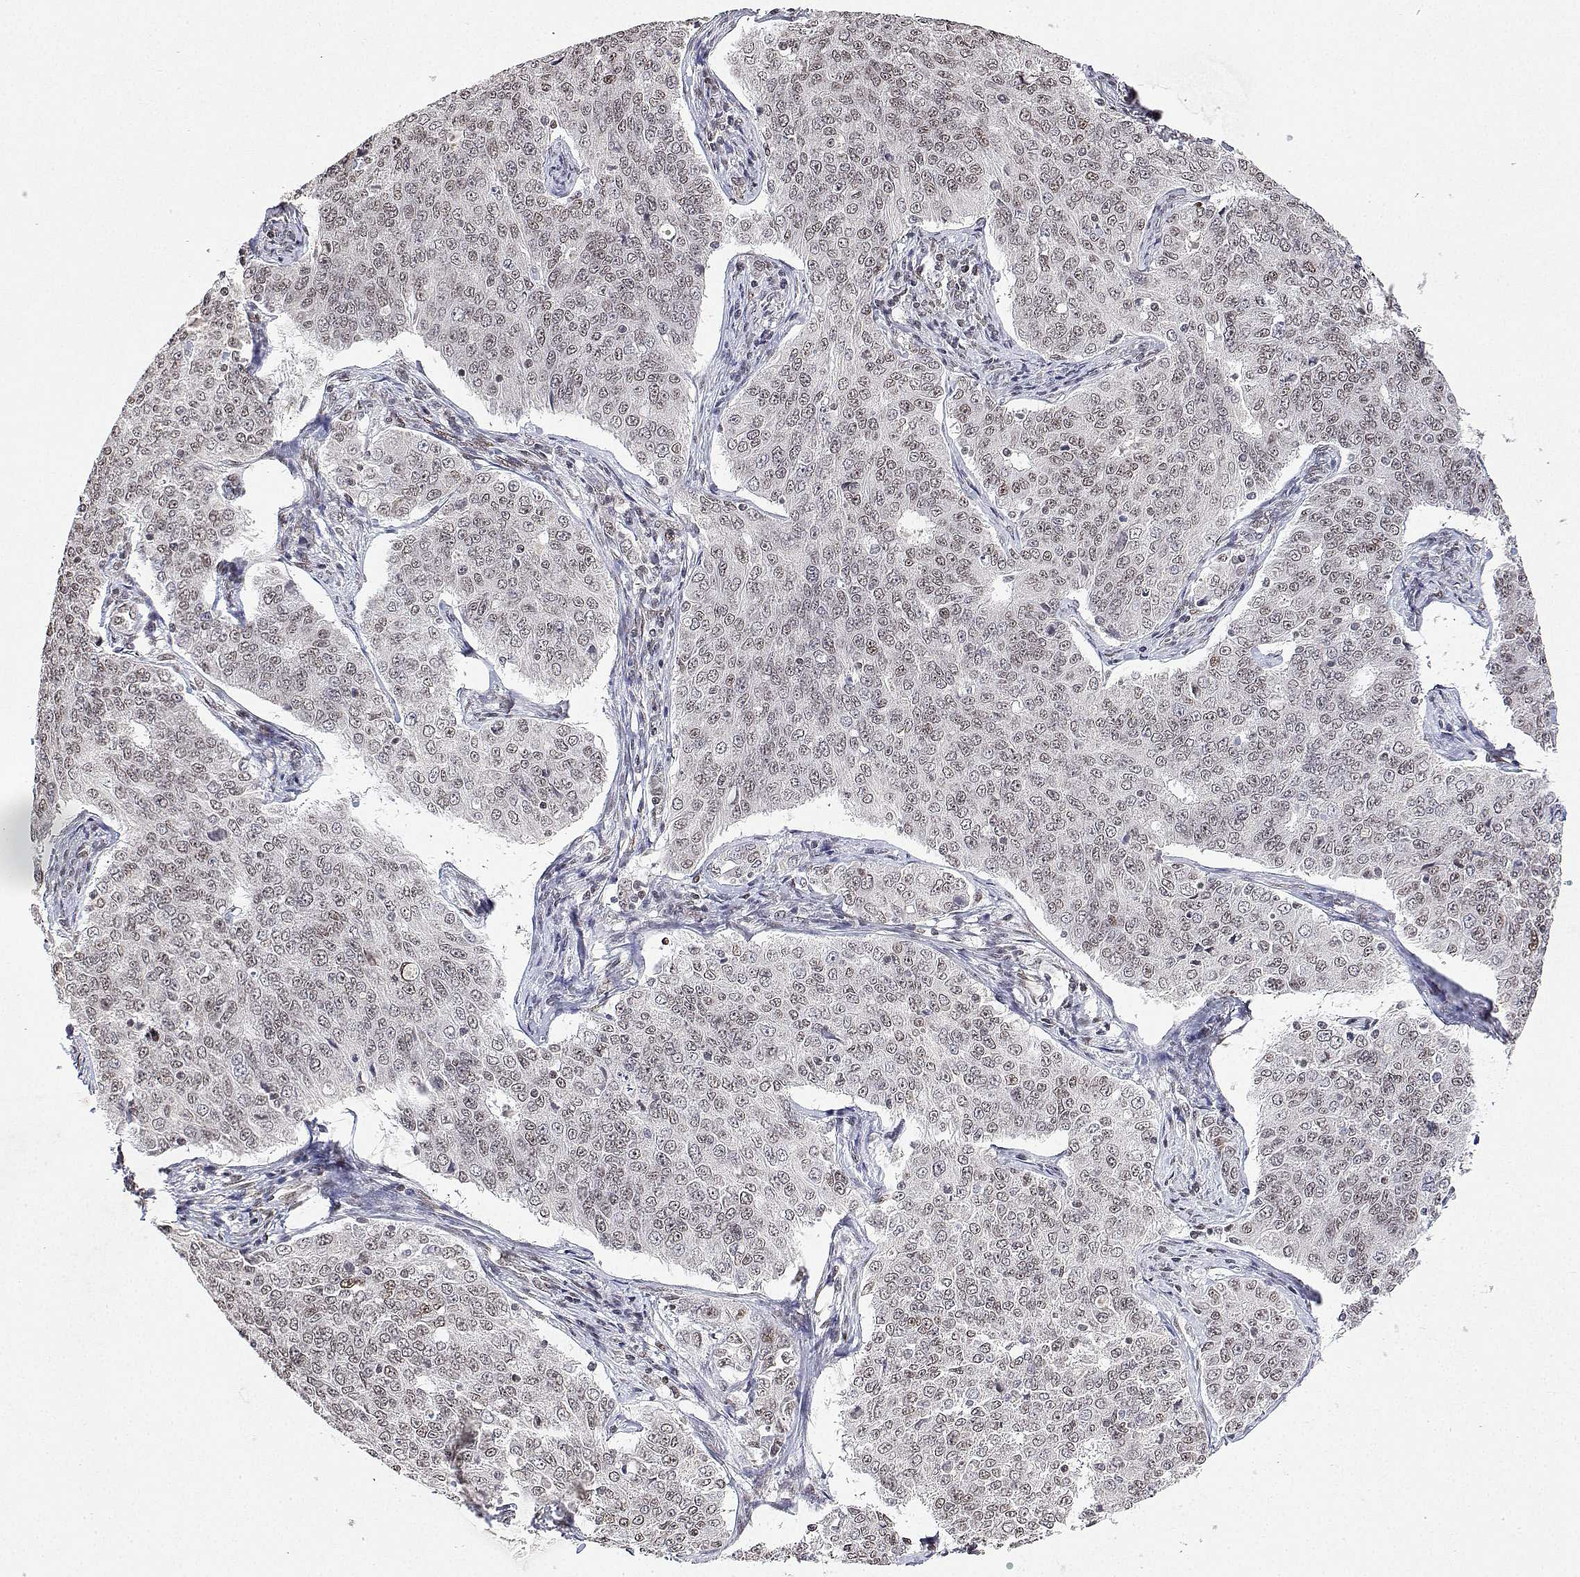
{"staining": {"intensity": "weak", "quantity": ">75%", "location": "nuclear"}, "tissue": "endometrial cancer", "cell_type": "Tumor cells", "image_type": "cancer", "snomed": [{"axis": "morphology", "description": "Adenocarcinoma, NOS"}, {"axis": "topography", "description": "Endometrium"}], "caption": "Protein expression analysis of human adenocarcinoma (endometrial) reveals weak nuclear expression in about >75% of tumor cells. The staining was performed using DAB, with brown indicating positive protein expression. Nuclei are stained blue with hematoxylin.", "gene": "XPC", "patient": {"sex": "female", "age": 43}}